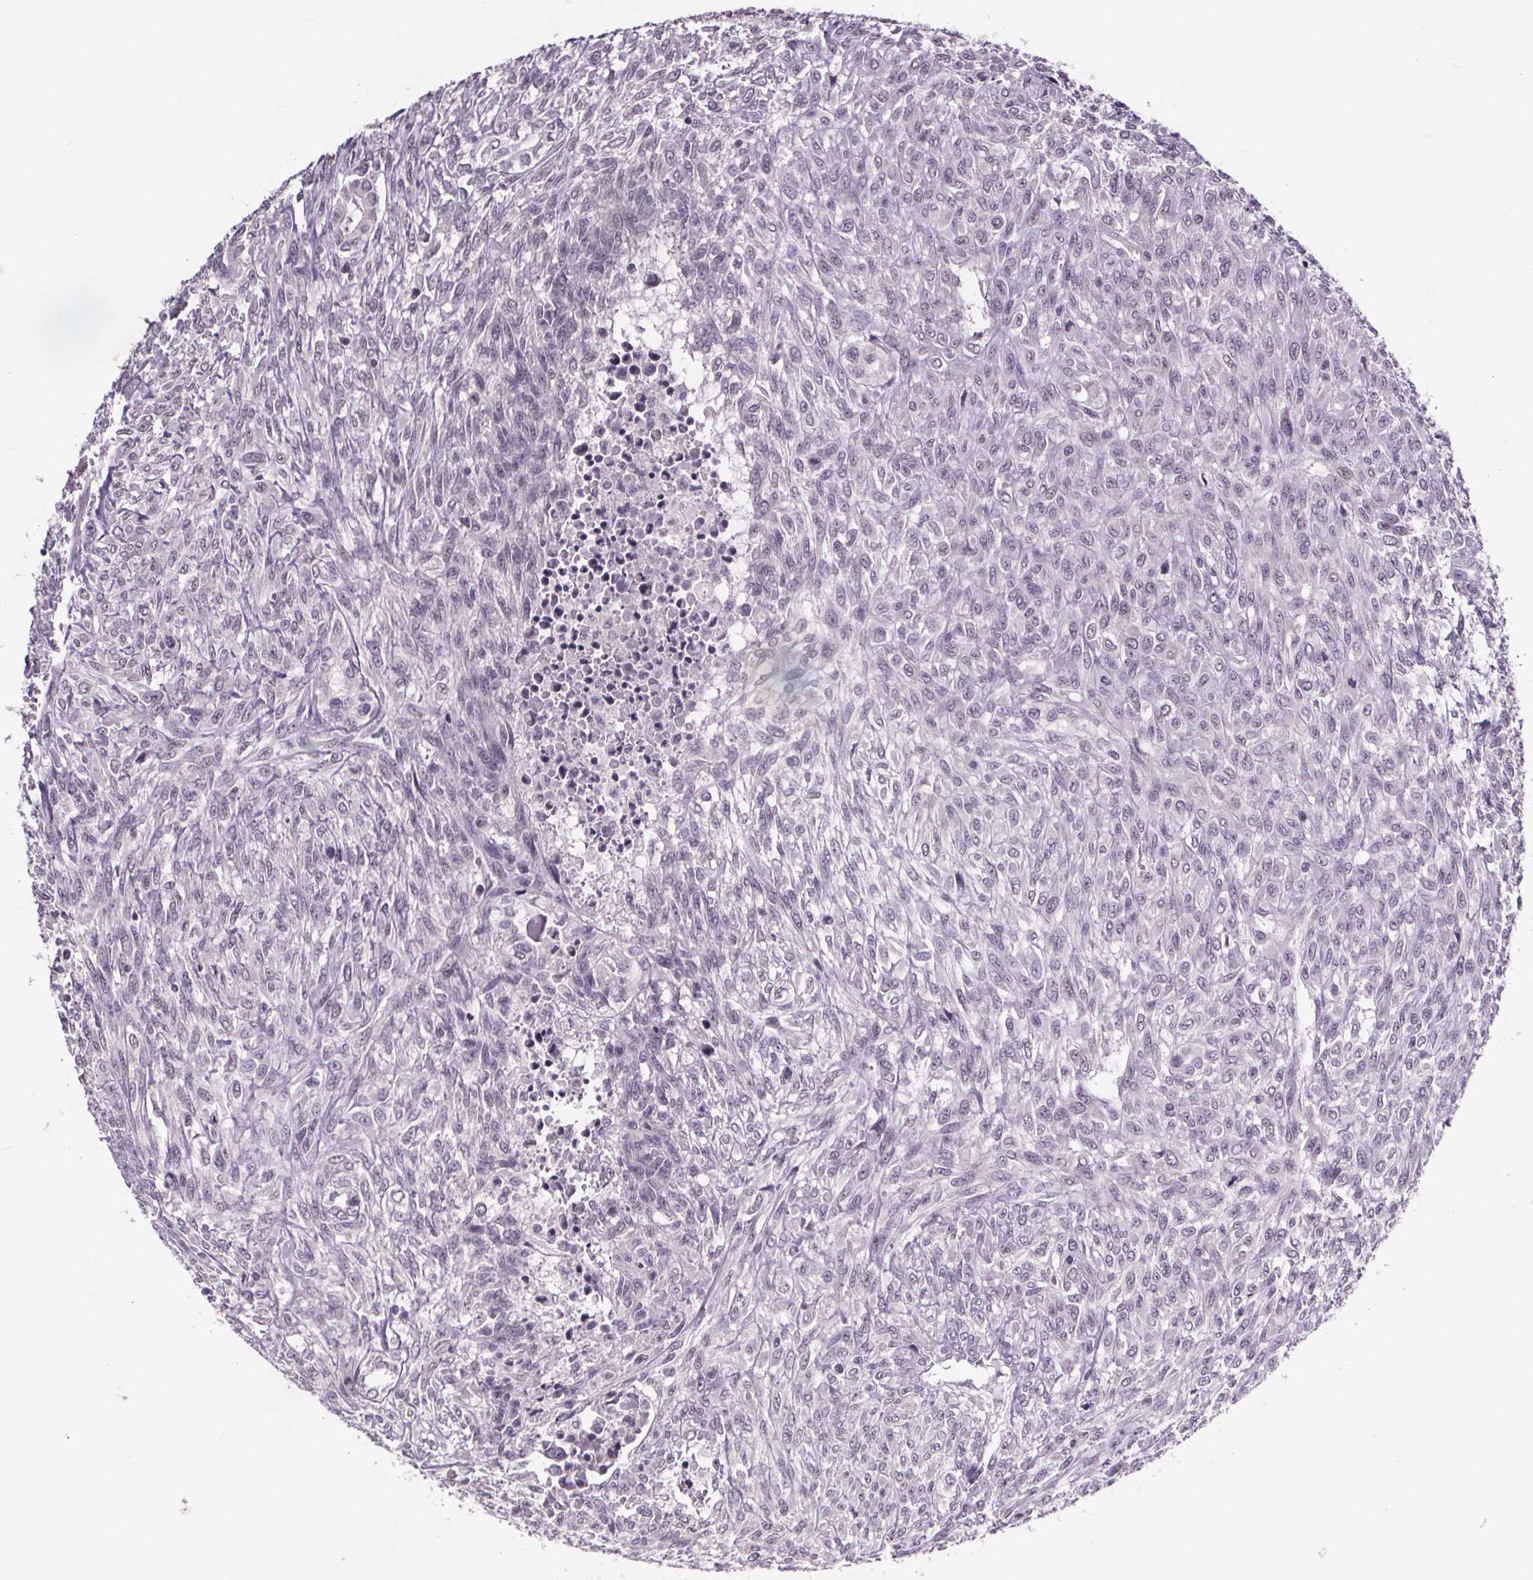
{"staining": {"intensity": "negative", "quantity": "none", "location": "none"}, "tissue": "renal cancer", "cell_type": "Tumor cells", "image_type": "cancer", "snomed": [{"axis": "morphology", "description": "Adenocarcinoma, NOS"}, {"axis": "topography", "description": "Kidney"}], "caption": "IHC of human renal cancer reveals no staining in tumor cells.", "gene": "NKX6-1", "patient": {"sex": "male", "age": 58}}